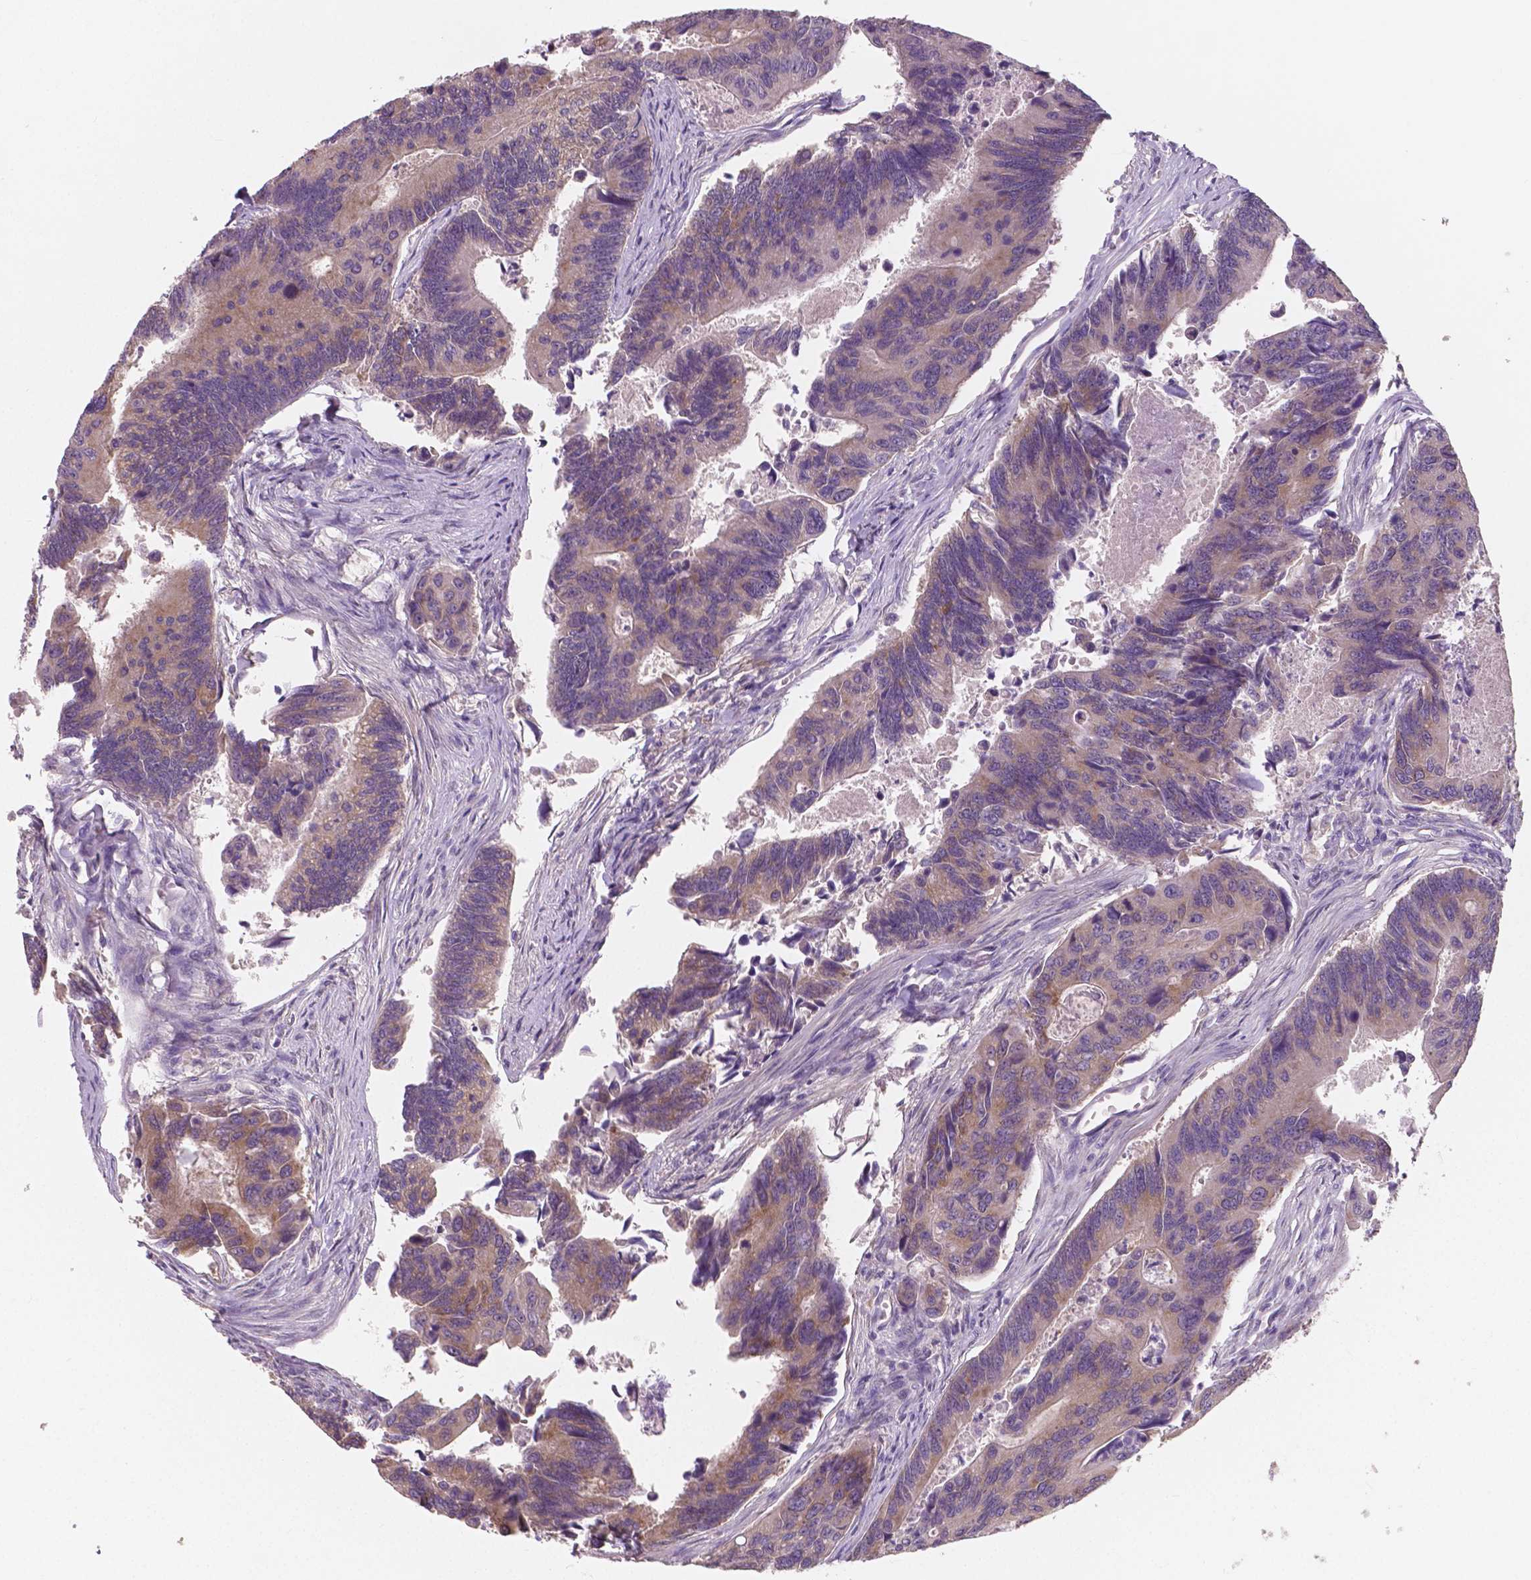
{"staining": {"intensity": "weak", "quantity": "25%-75%", "location": "cytoplasmic/membranous"}, "tissue": "colorectal cancer", "cell_type": "Tumor cells", "image_type": "cancer", "snomed": [{"axis": "morphology", "description": "Adenocarcinoma, NOS"}, {"axis": "topography", "description": "Colon"}], "caption": "Colorectal cancer stained for a protein (brown) demonstrates weak cytoplasmic/membranous positive positivity in about 25%-75% of tumor cells.", "gene": "LSM14B", "patient": {"sex": "female", "age": 67}}